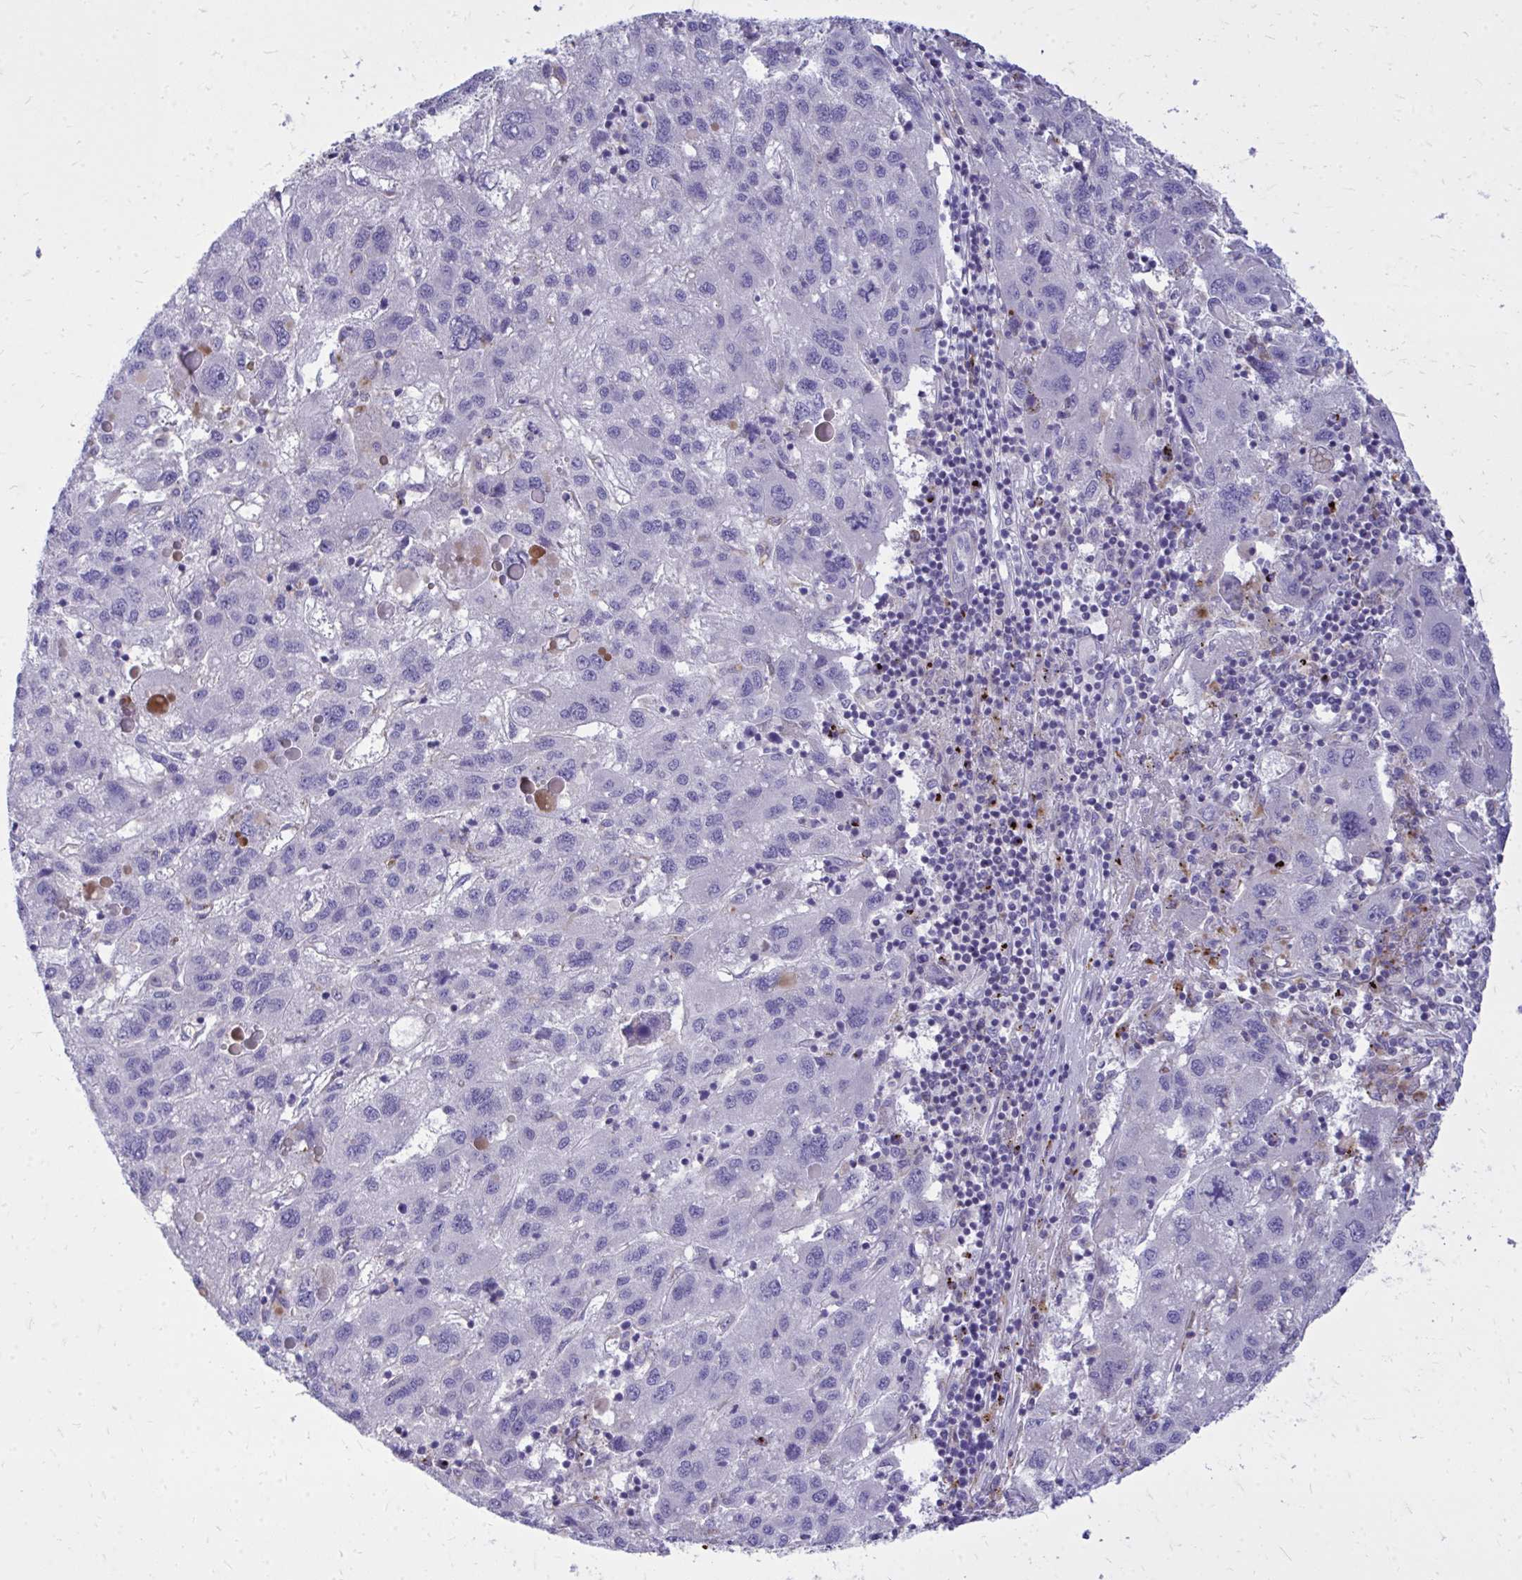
{"staining": {"intensity": "negative", "quantity": "none", "location": "none"}, "tissue": "liver cancer", "cell_type": "Tumor cells", "image_type": "cancer", "snomed": [{"axis": "morphology", "description": "Carcinoma, Hepatocellular, NOS"}, {"axis": "topography", "description": "Liver"}], "caption": "Tumor cells are negative for protein expression in human liver cancer. (DAB IHC visualized using brightfield microscopy, high magnification).", "gene": "TP53I11", "patient": {"sex": "female", "age": 77}}